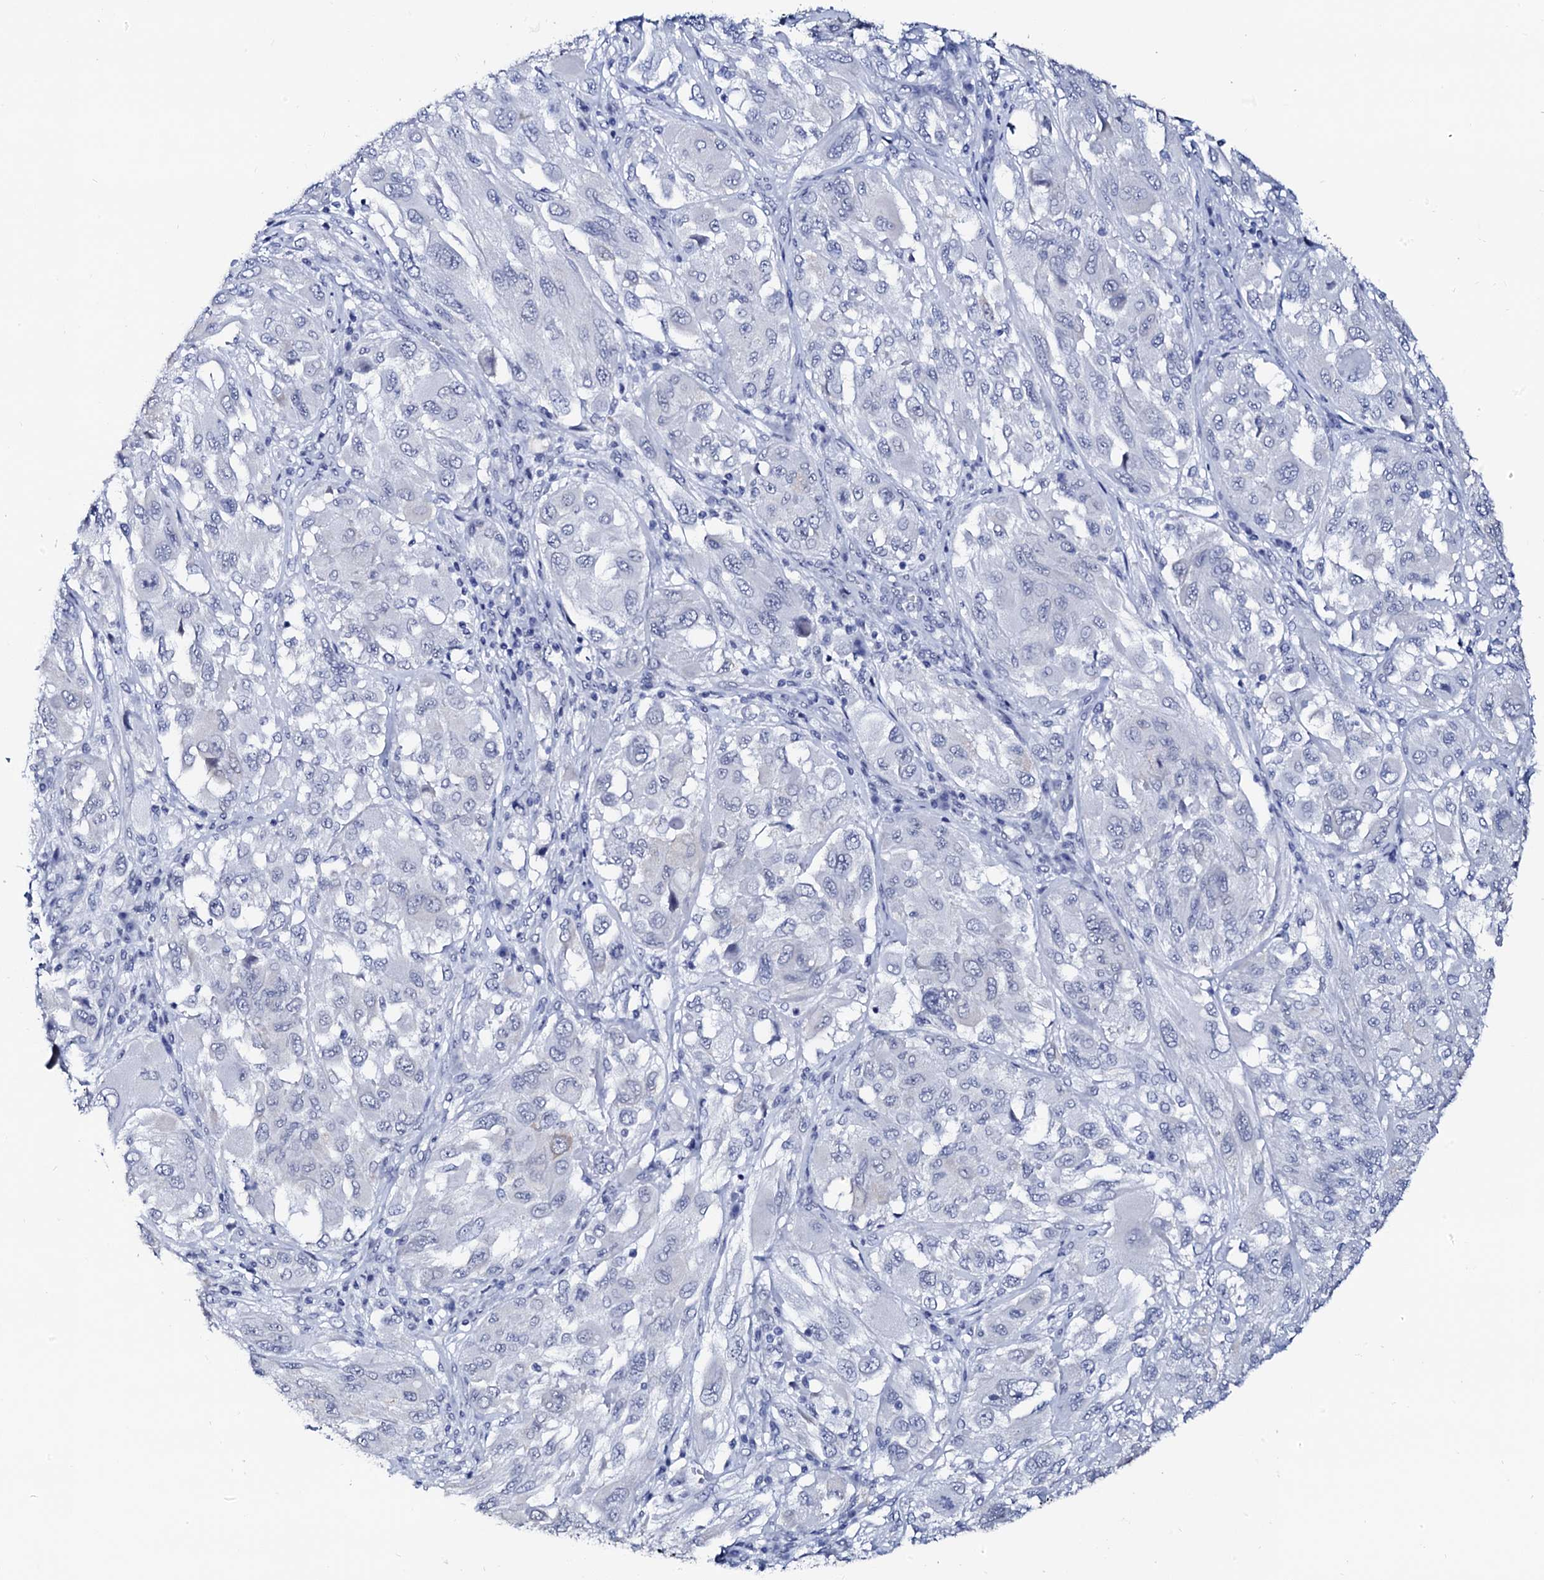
{"staining": {"intensity": "negative", "quantity": "none", "location": "none"}, "tissue": "melanoma", "cell_type": "Tumor cells", "image_type": "cancer", "snomed": [{"axis": "morphology", "description": "Malignant melanoma, NOS"}, {"axis": "topography", "description": "Skin"}], "caption": "An image of human melanoma is negative for staining in tumor cells.", "gene": "SPATA19", "patient": {"sex": "female", "age": 91}}